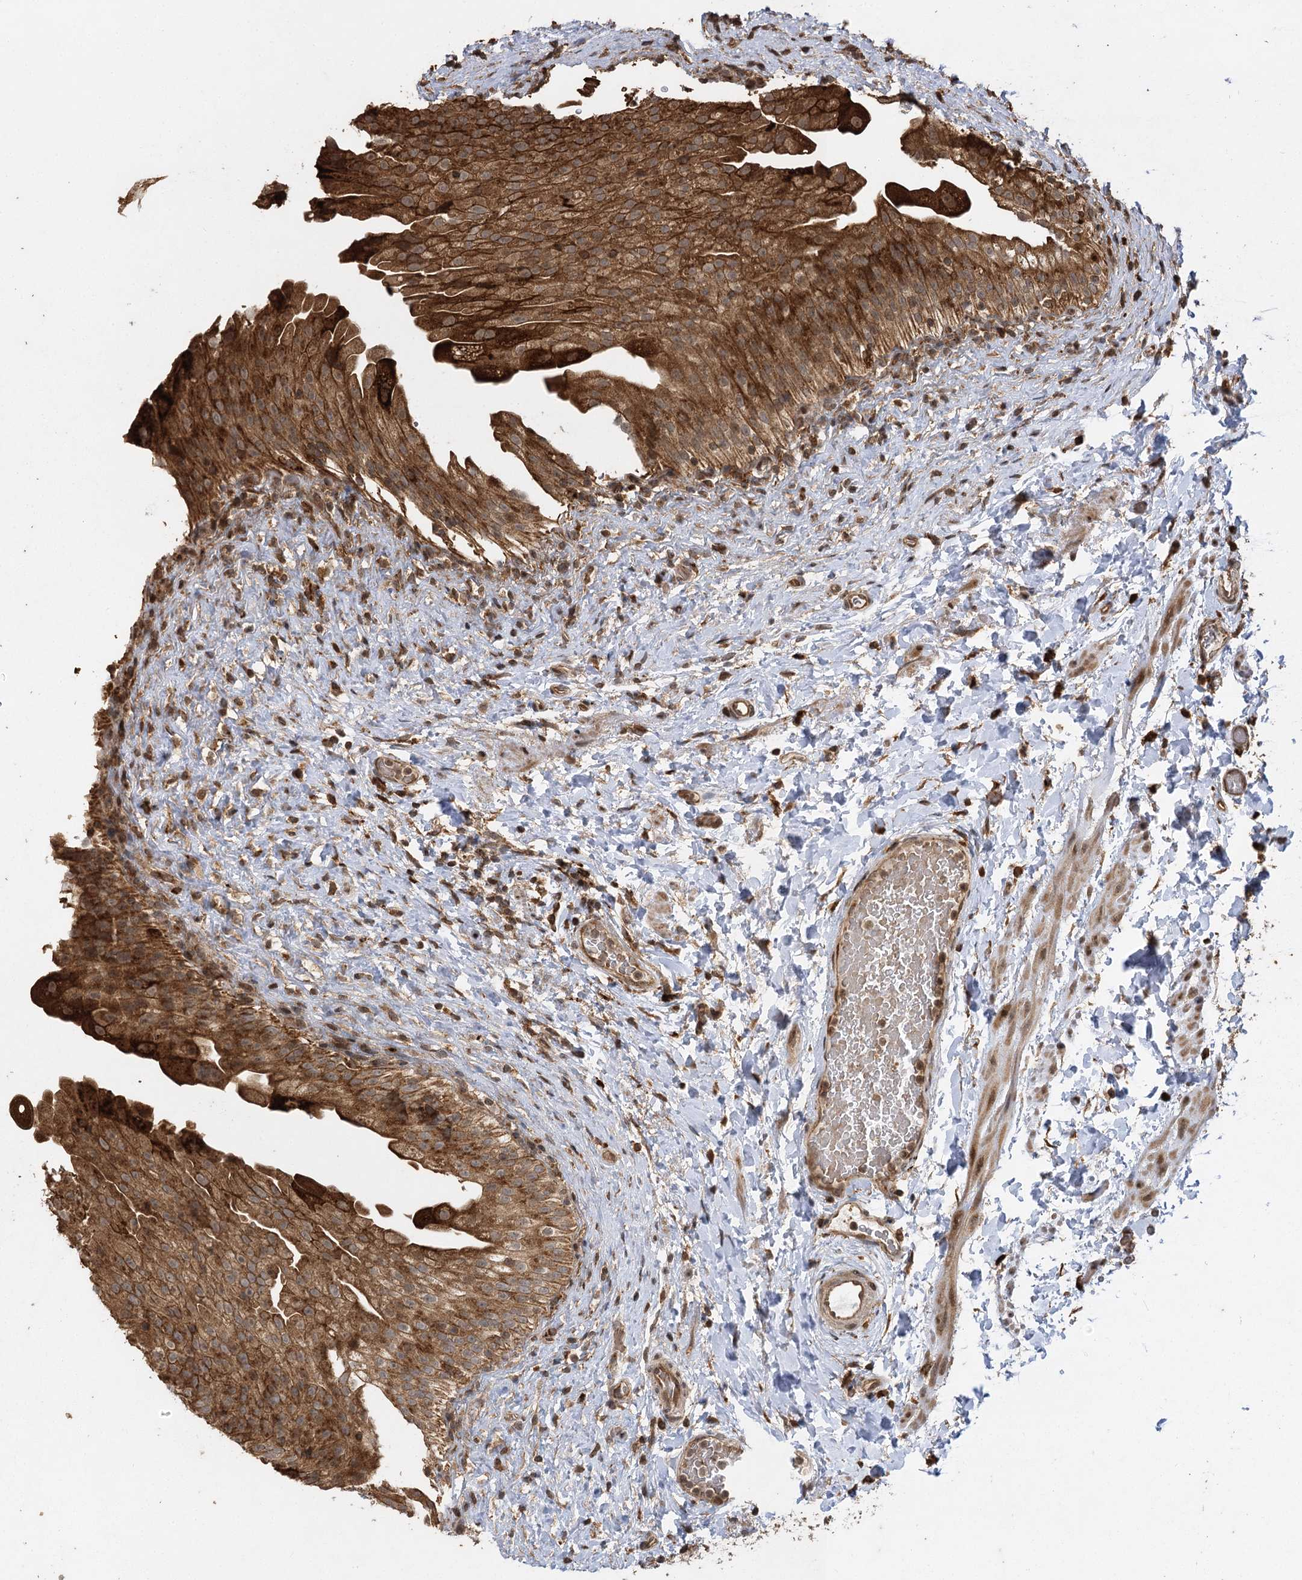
{"staining": {"intensity": "strong", "quantity": ">75%", "location": "cytoplasmic/membranous"}, "tissue": "urinary bladder", "cell_type": "Urothelial cells", "image_type": "normal", "snomed": [{"axis": "morphology", "description": "Normal tissue, NOS"}, {"axis": "topography", "description": "Urinary bladder"}], "caption": "Urinary bladder stained with DAB immunohistochemistry shows high levels of strong cytoplasmic/membranous staining in about >75% of urothelial cells.", "gene": "IL11RA", "patient": {"sex": "female", "age": 27}}